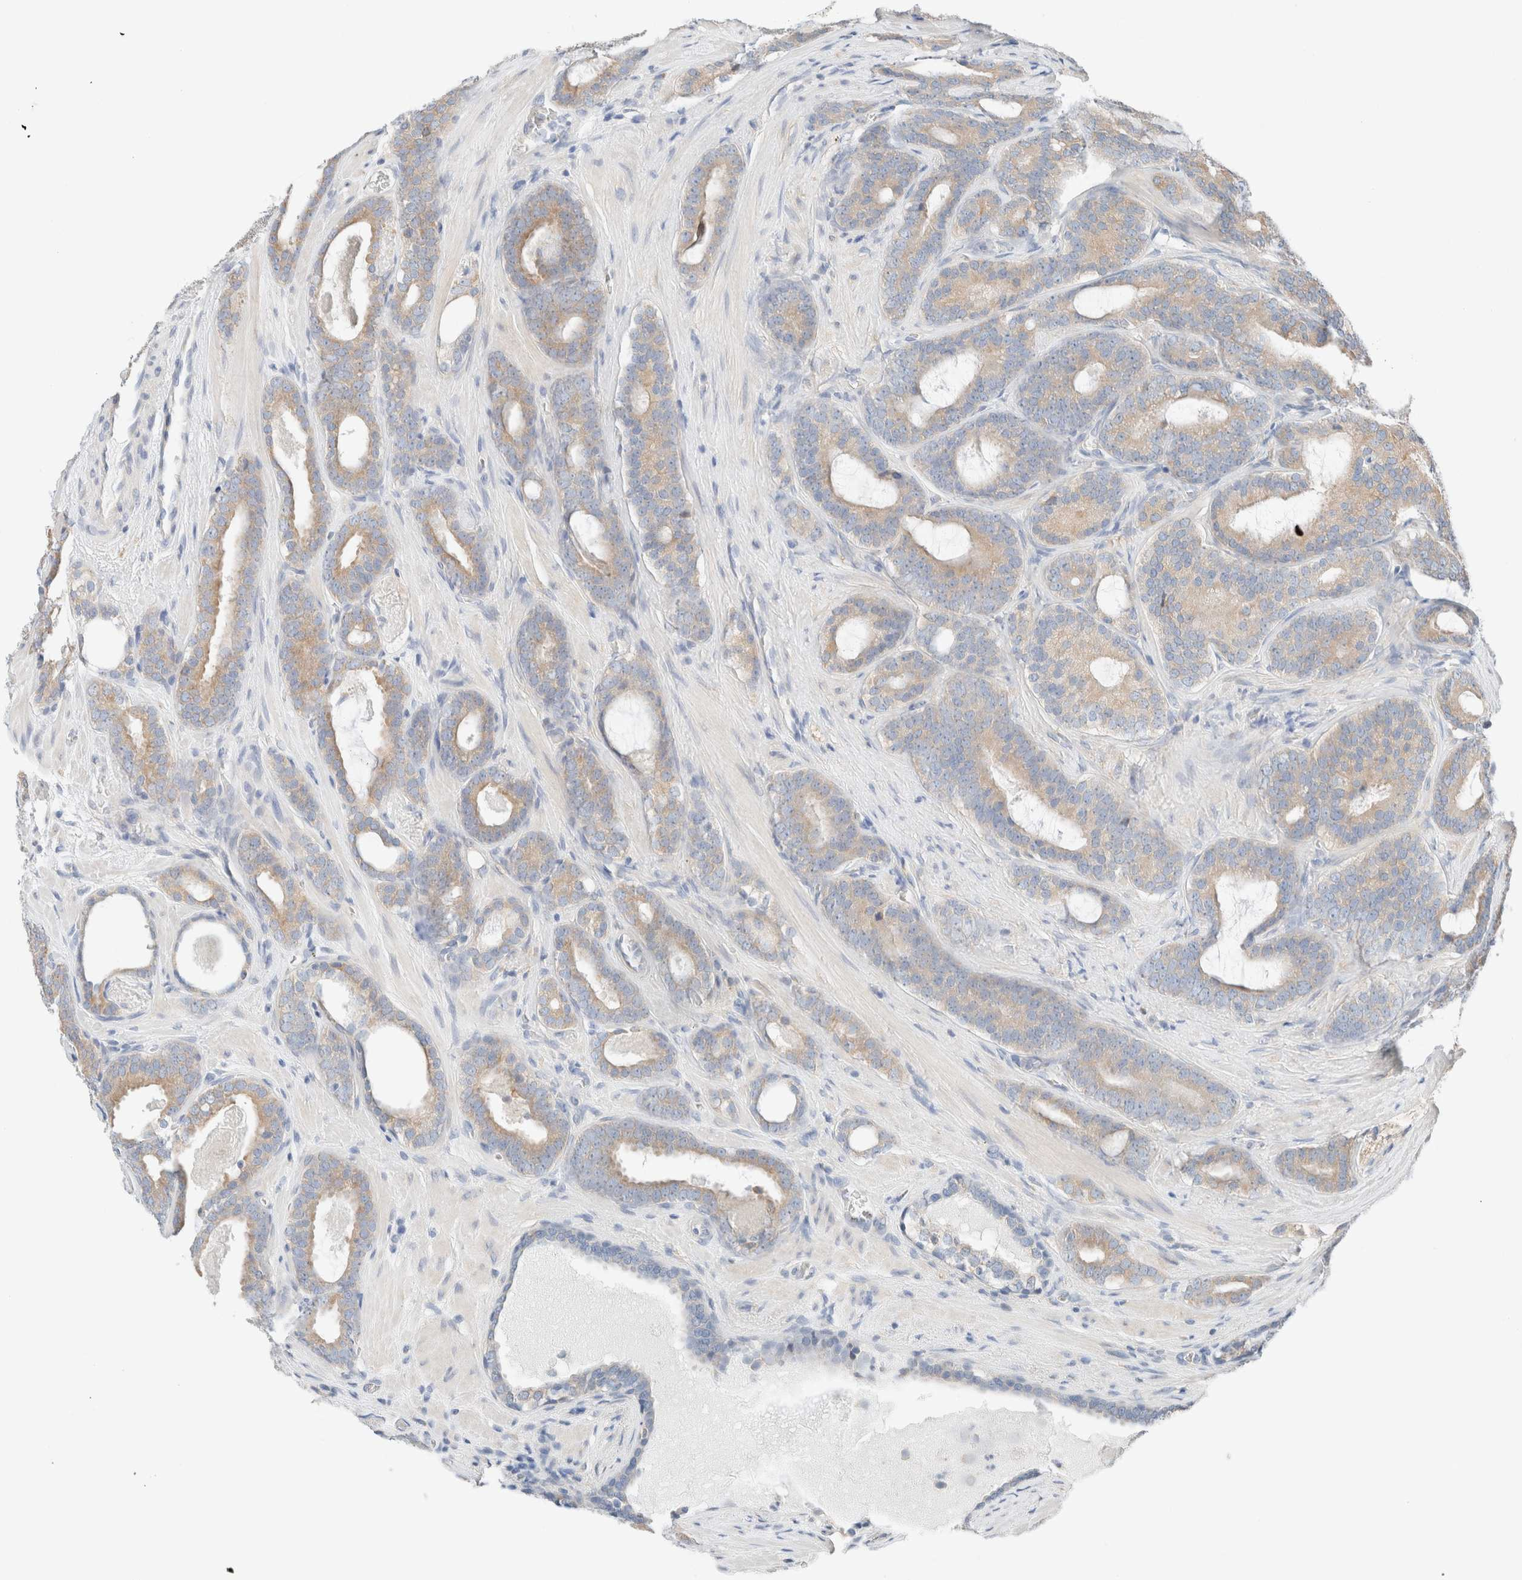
{"staining": {"intensity": "weak", "quantity": ">75%", "location": "cytoplasmic/membranous"}, "tissue": "prostate cancer", "cell_type": "Tumor cells", "image_type": "cancer", "snomed": [{"axis": "morphology", "description": "Adenocarcinoma, High grade"}, {"axis": "topography", "description": "Prostate"}], "caption": "Prostate cancer (high-grade adenocarcinoma) stained with DAB (3,3'-diaminobenzidine) immunohistochemistry (IHC) shows low levels of weak cytoplasmic/membranous positivity in approximately >75% of tumor cells.", "gene": "PCM1", "patient": {"sex": "male", "age": 60}}